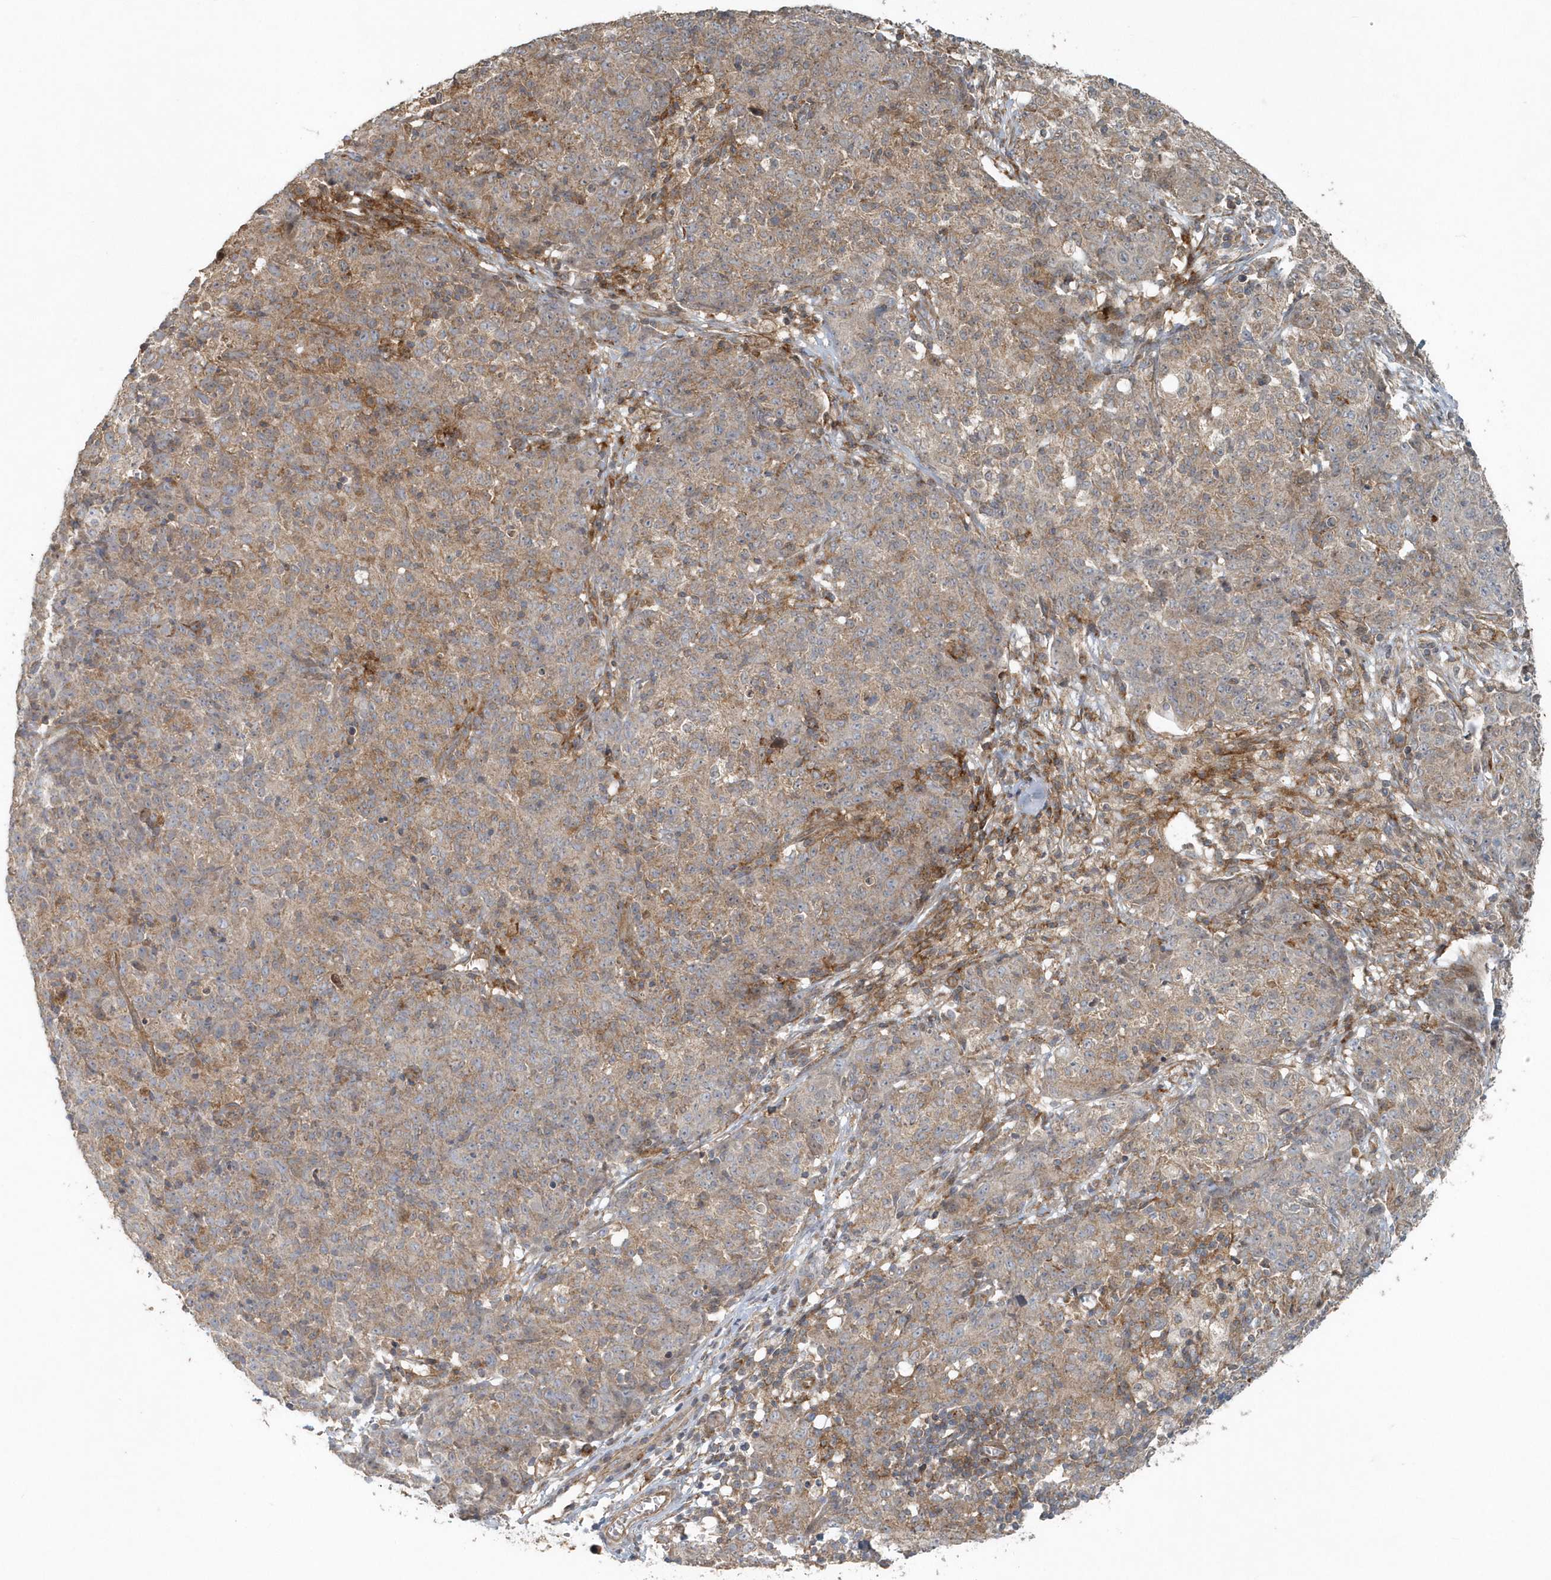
{"staining": {"intensity": "moderate", "quantity": ">75%", "location": "cytoplasmic/membranous"}, "tissue": "ovarian cancer", "cell_type": "Tumor cells", "image_type": "cancer", "snomed": [{"axis": "morphology", "description": "Carcinoma, endometroid"}, {"axis": "topography", "description": "Ovary"}], "caption": "Ovarian endometroid carcinoma stained for a protein (brown) displays moderate cytoplasmic/membranous positive staining in about >75% of tumor cells.", "gene": "MMUT", "patient": {"sex": "female", "age": 42}}